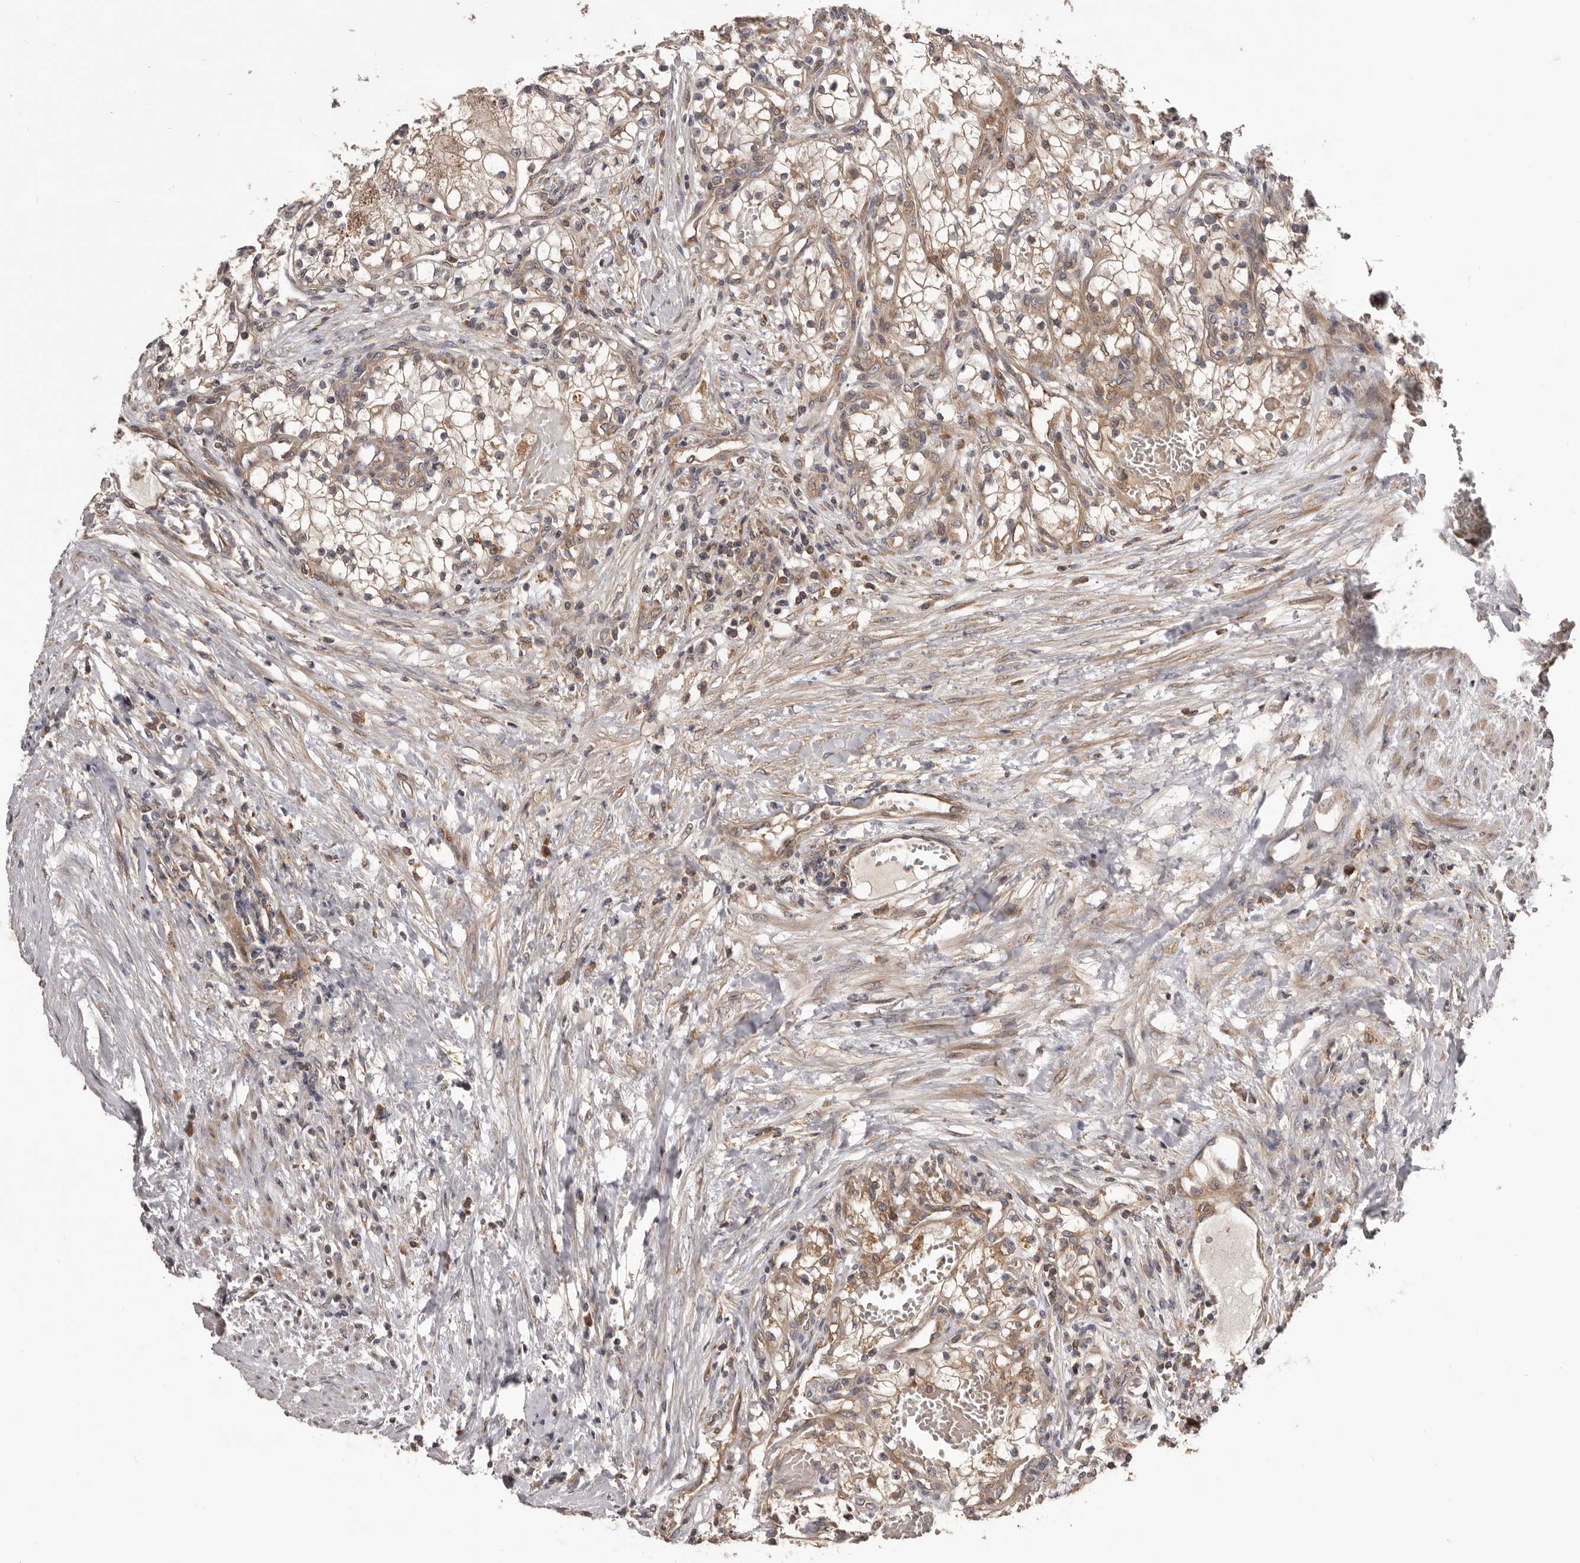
{"staining": {"intensity": "weak", "quantity": ">75%", "location": "cytoplasmic/membranous"}, "tissue": "renal cancer", "cell_type": "Tumor cells", "image_type": "cancer", "snomed": [{"axis": "morphology", "description": "Normal tissue, NOS"}, {"axis": "morphology", "description": "Adenocarcinoma, NOS"}, {"axis": "topography", "description": "Kidney"}], "caption": "This is an image of immunohistochemistry staining of renal cancer, which shows weak positivity in the cytoplasmic/membranous of tumor cells.", "gene": "HBS1L", "patient": {"sex": "male", "age": 68}}